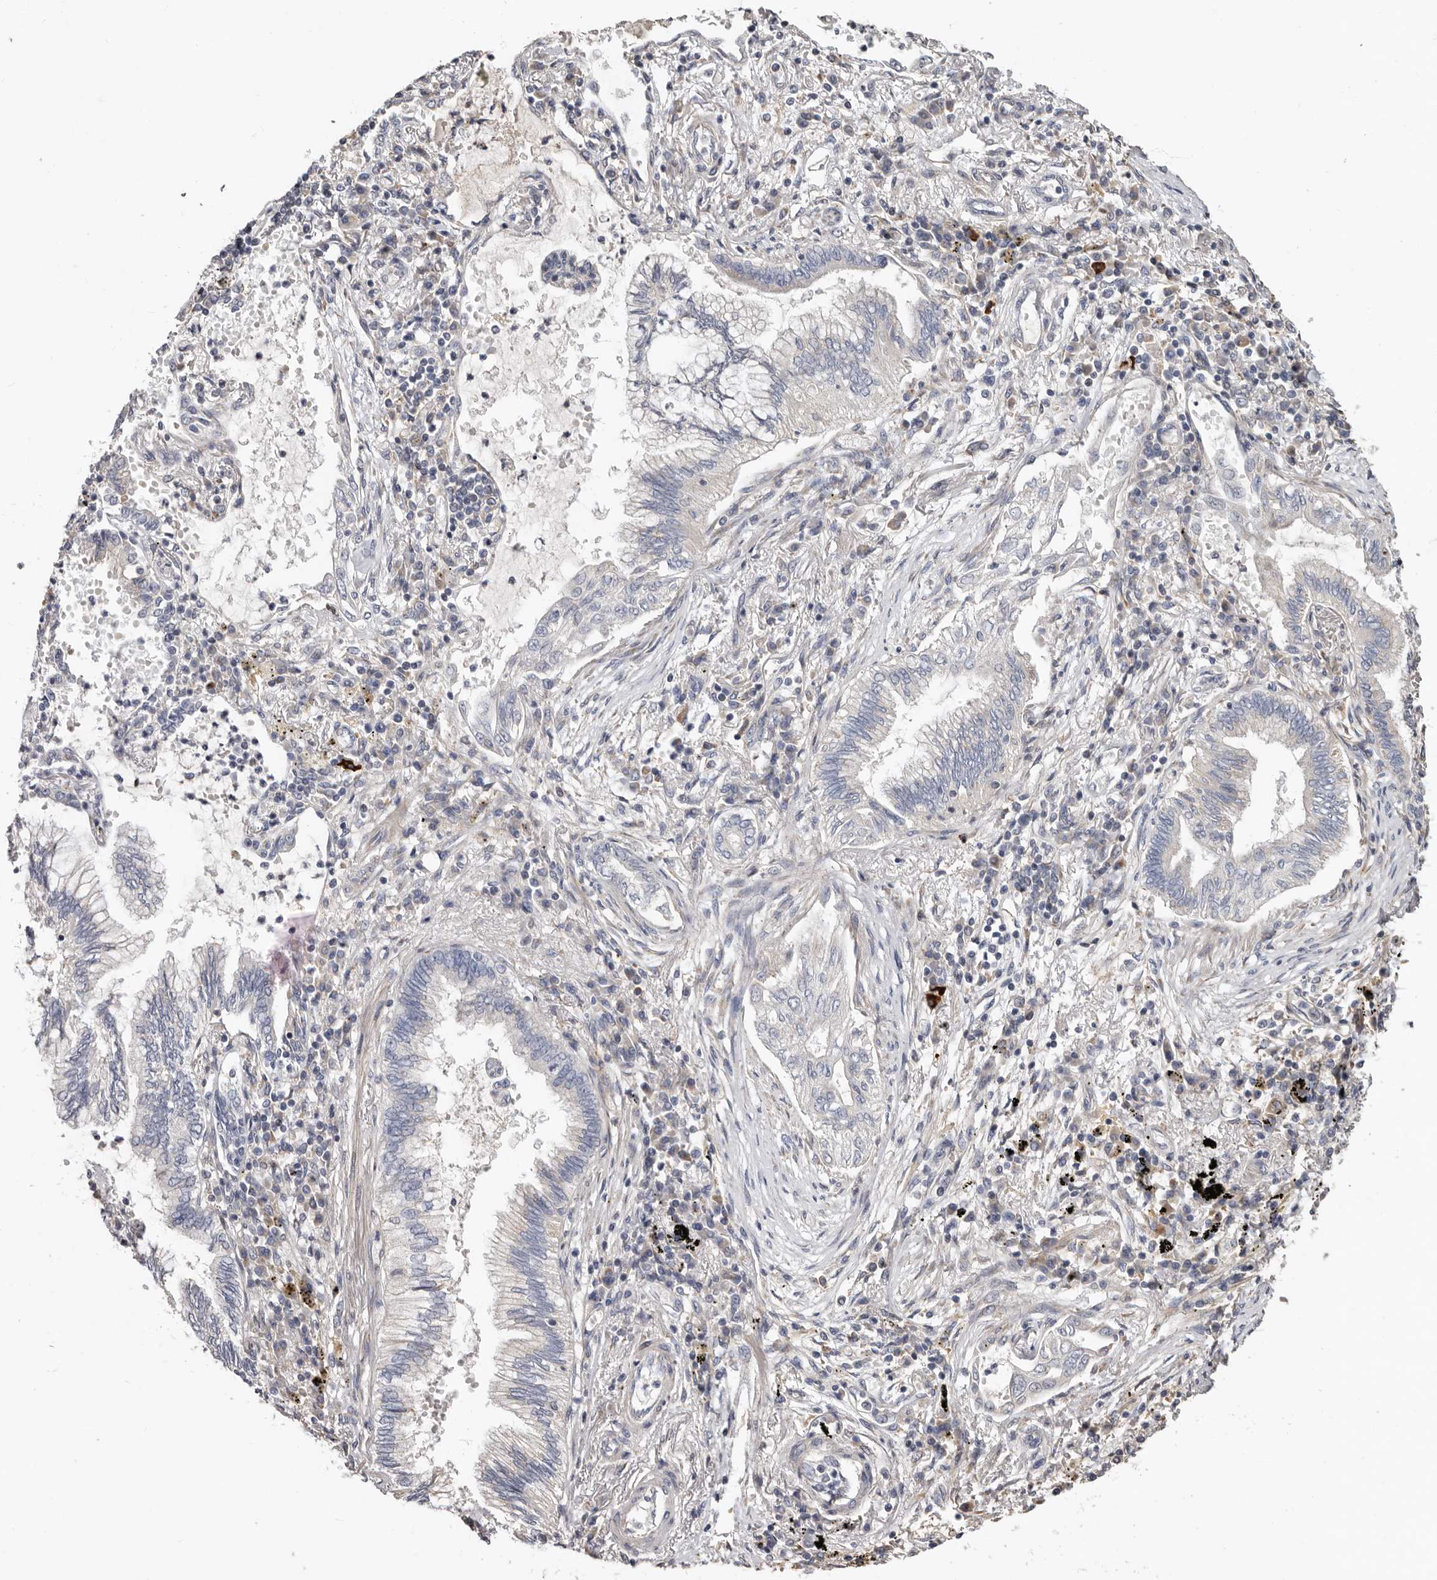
{"staining": {"intensity": "moderate", "quantity": "25%-75%", "location": "cytoplasmic/membranous"}, "tissue": "bronchus", "cell_type": "Respiratory epithelial cells", "image_type": "normal", "snomed": [{"axis": "morphology", "description": "Normal tissue, NOS"}, {"axis": "morphology", "description": "Adenocarcinoma, NOS"}, {"axis": "topography", "description": "Bronchus"}, {"axis": "topography", "description": "Lung"}], "caption": "Bronchus stained for a protein (brown) displays moderate cytoplasmic/membranous positive positivity in about 25%-75% of respiratory epithelial cells.", "gene": "ASIC5", "patient": {"sex": "female", "age": 70}}